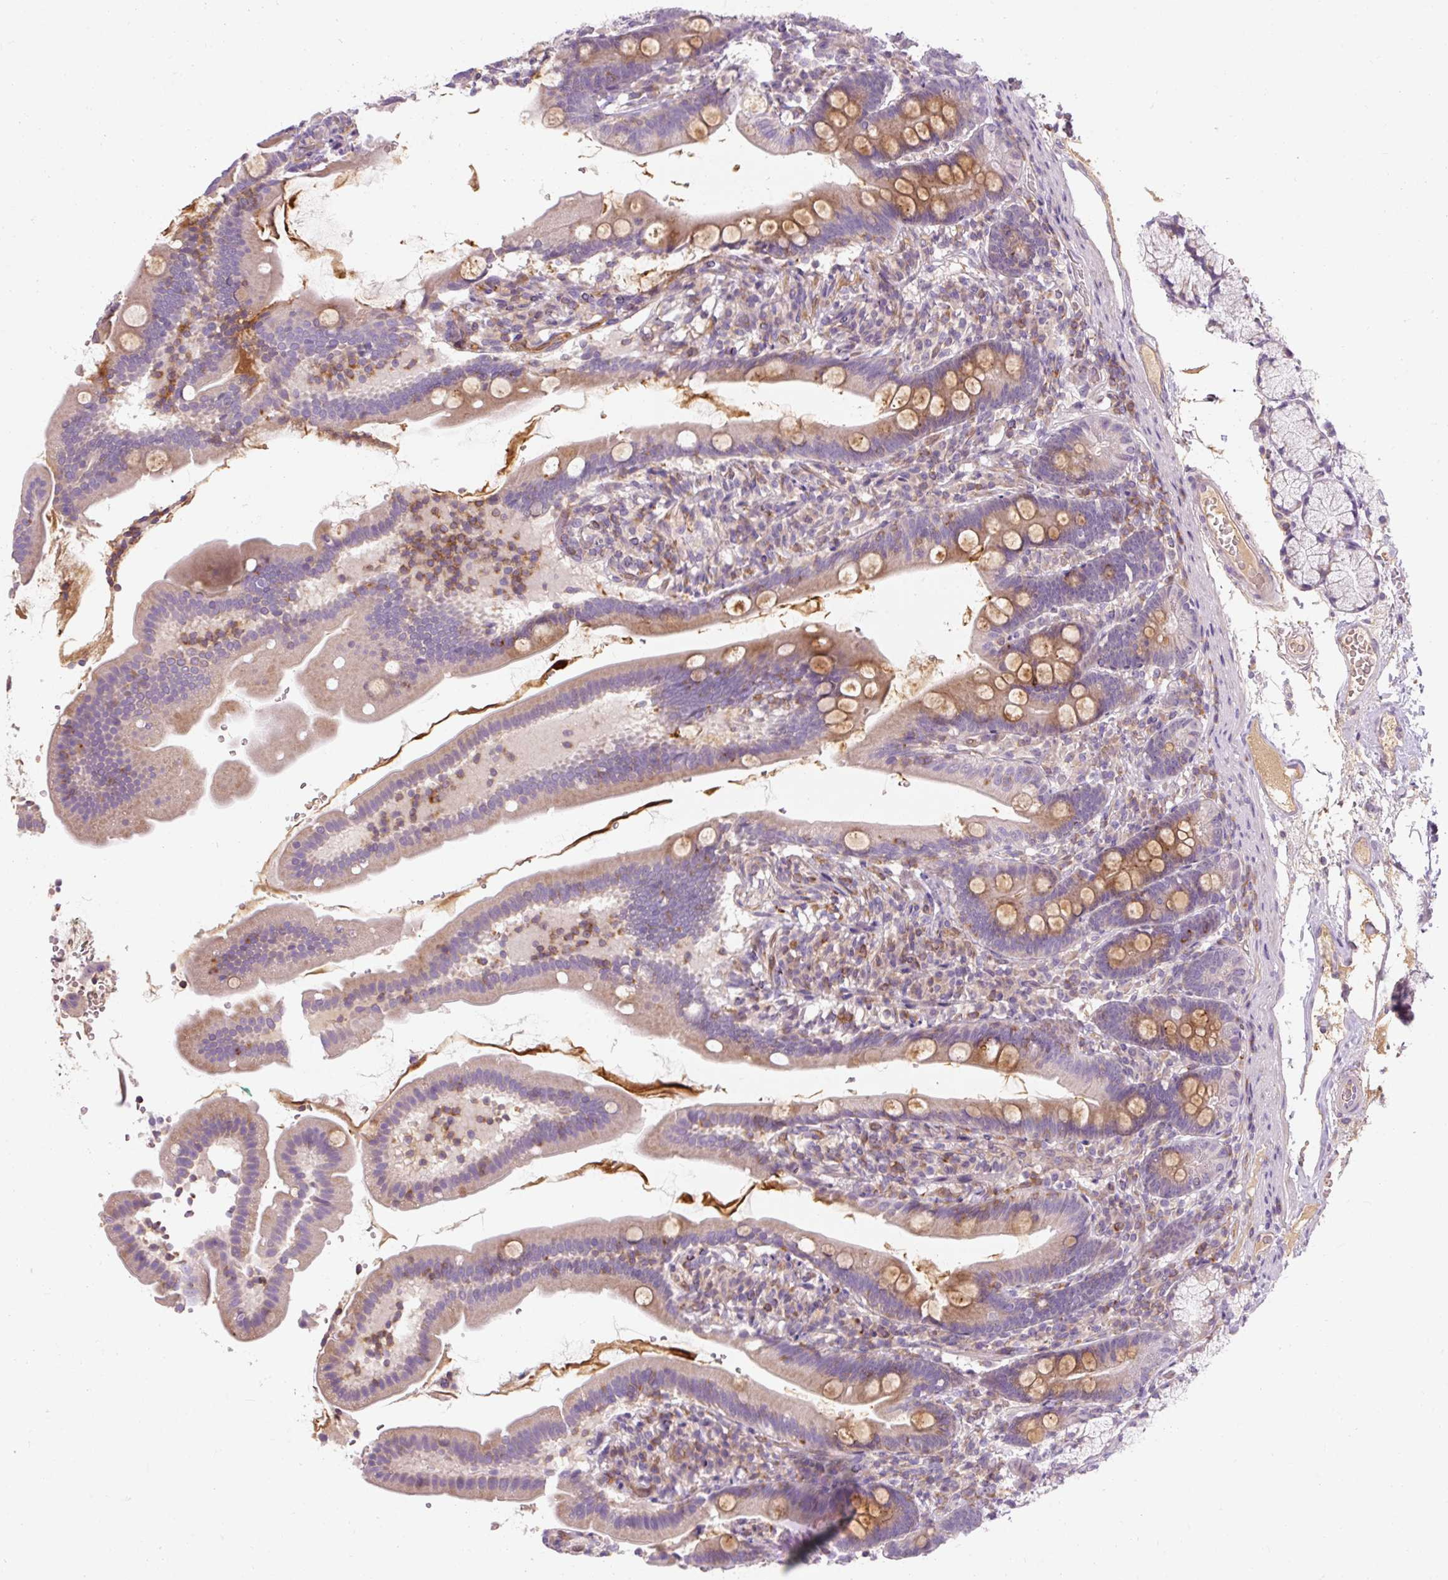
{"staining": {"intensity": "weak", "quantity": ">75%", "location": "cytoplasmic/membranous"}, "tissue": "duodenum", "cell_type": "Glandular cells", "image_type": "normal", "snomed": [{"axis": "morphology", "description": "Normal tissue, NOS"}, {"axis": "topography", "description": "Duodenum"}], "caption": "Unremarkable duodenum shows weak cytoplasmic/membranous staining in about >75% of glandular cells.", "gene": "TIGD2", "patient": {"sex": "female", "age": 67}}